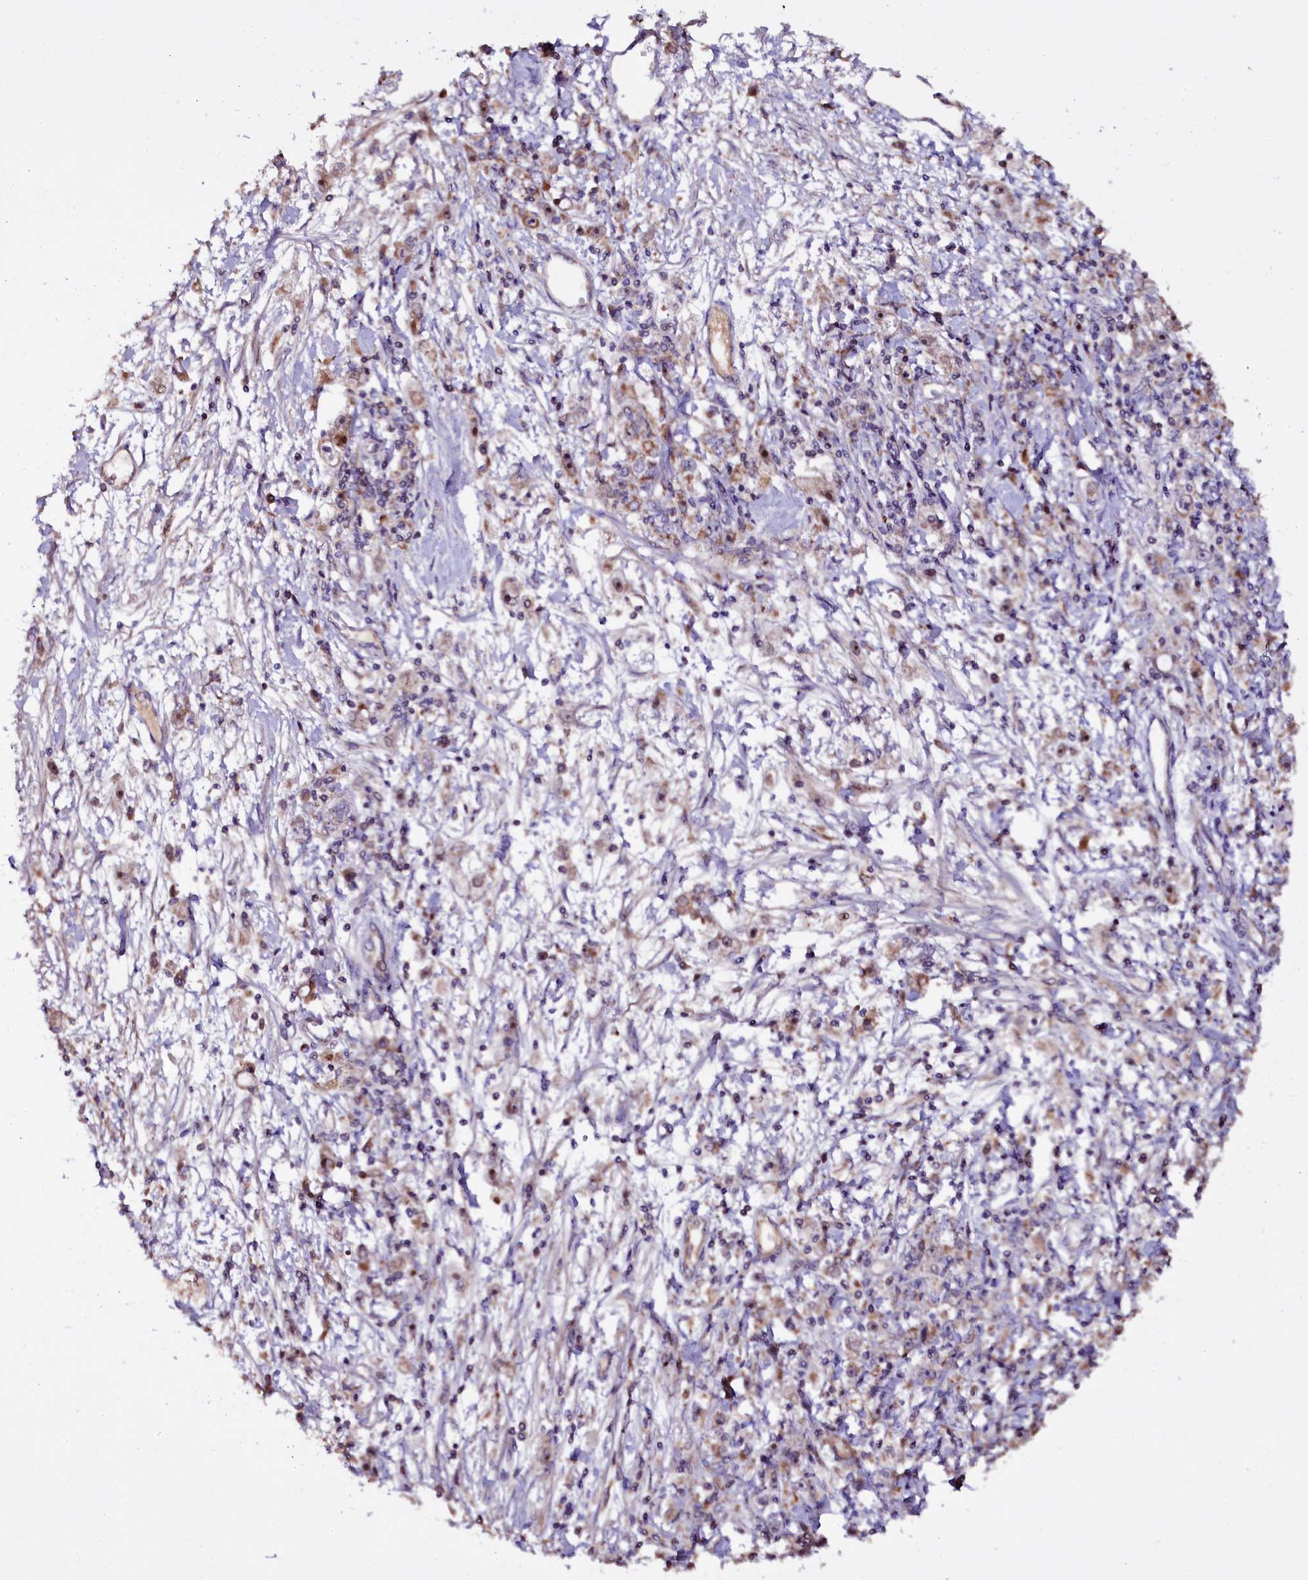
{"staining": {"intensity": "weak", "quantity": "<25%", "location": "cytoplasmic/membranous"}, "tissue": "stomach cancer", "cell_type": "Tumor cells", "image_type": "cancer", "snomed": [{"axis": "morphology", "description": "Adenocarcinoma, NOS"}, {"axis": "topography", "description": "Stomach"}], "caption": "There is no significant positivity in tumor cells of stomach cancer (adenocarcinoma). The staining was performed using DAB to visualize the protein expression in brown, while the nuclei were stained in blue with hematoxylin (Magnification: 20x).", "gene": "NAA80", "patient": {"sex": "female", "age": 59}}